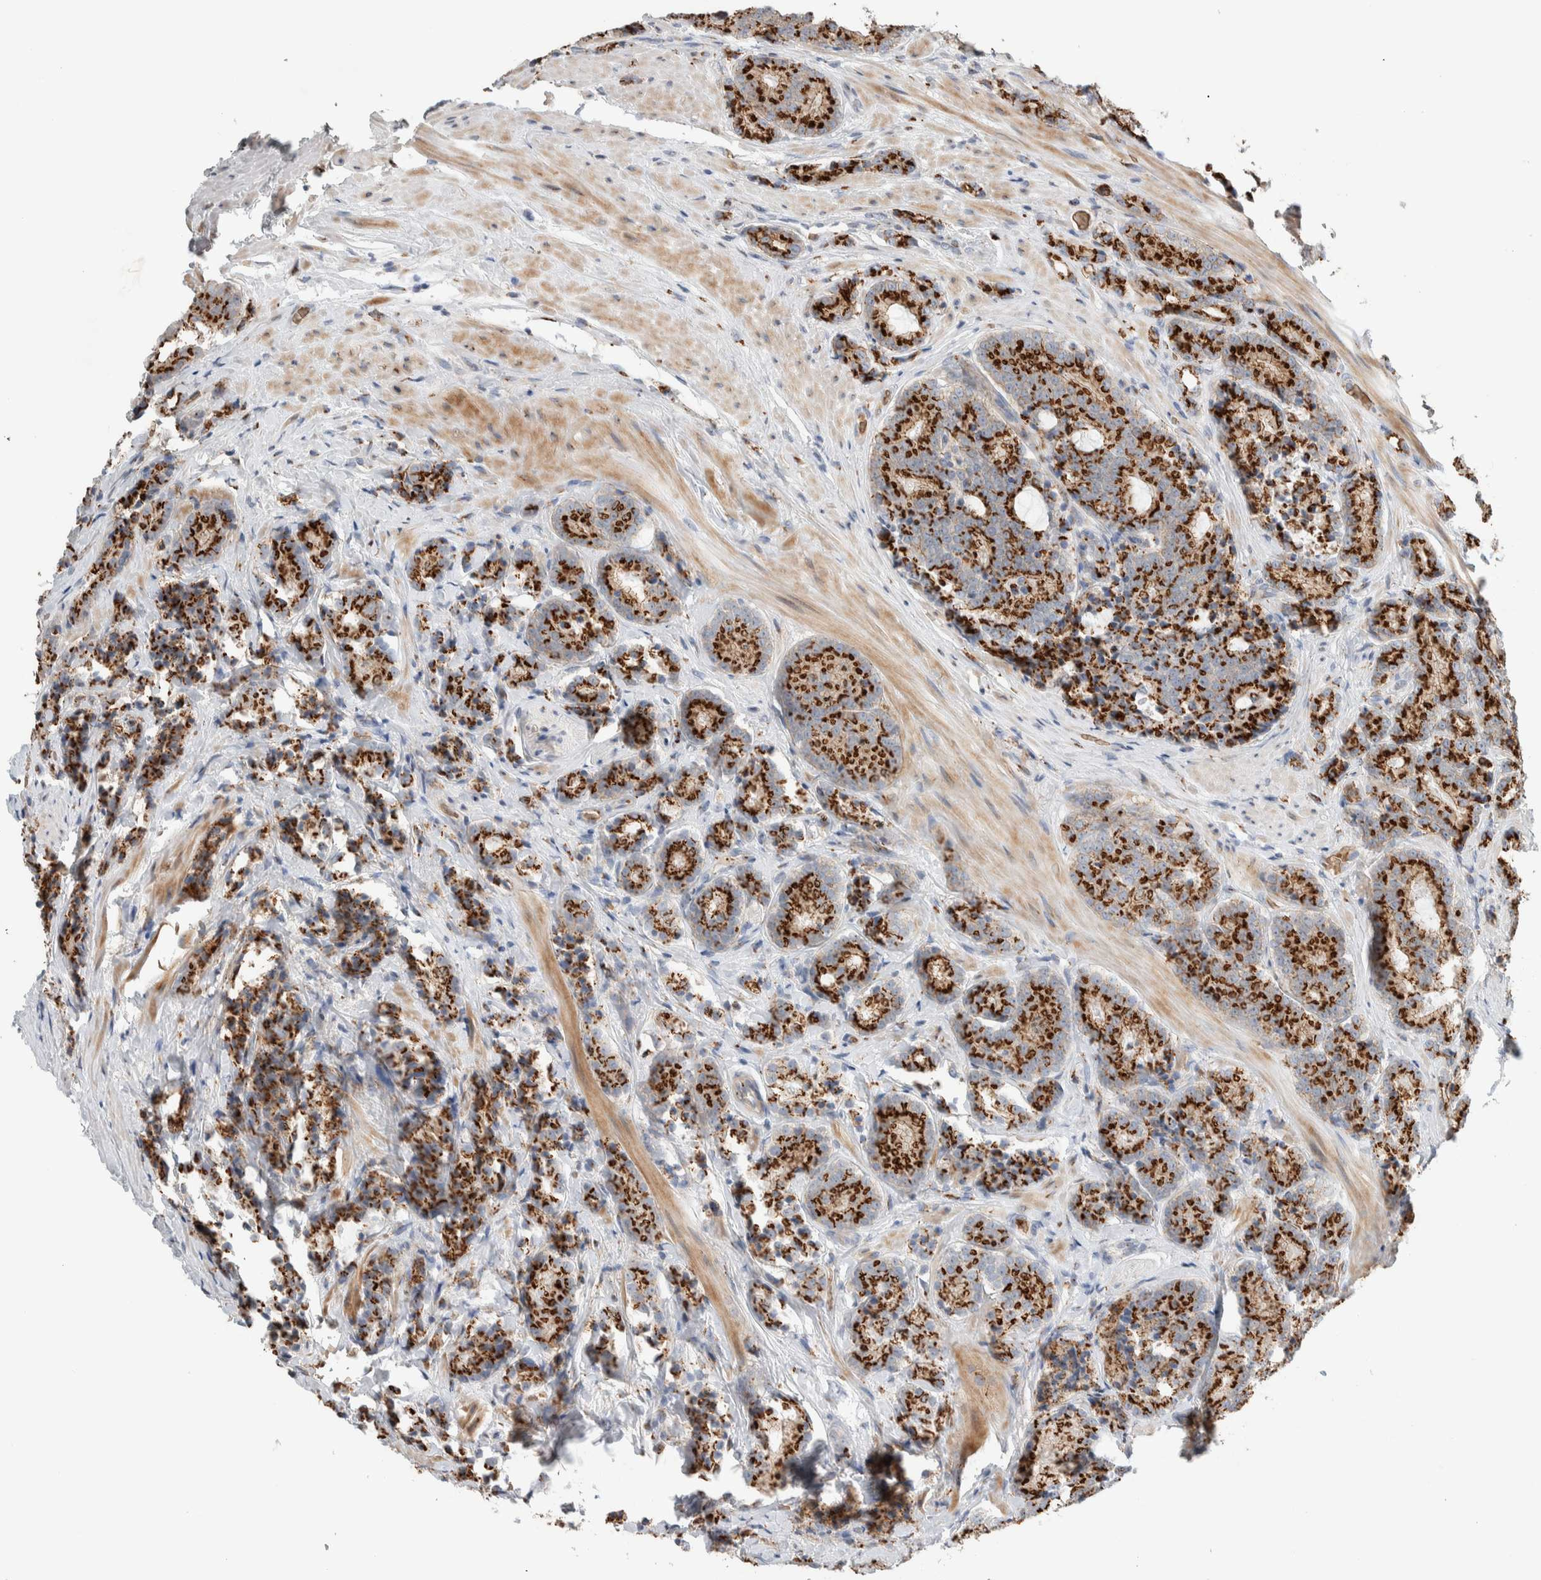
{"staining": {"intensity": "strong", "quantity": ">75%", "location": "cytoplasmic/membranous"}, "tissue": "prostate cancer", "cell_type": "Tumor cells", "image_type": "cancer", "snomed": [{"axis": "morphology", "description": "Adenocarcinoma, High grade"}, {"axis": "topography", "description": "Prostate"}], "caption": "A high amount of strong cytoplasmic/membranous expression is identified in about >75% of tumor cells in prostate high-grade adenocarcinoma tissue. Nuclei are stained in blue.", "gene": "SLC38A10", "patient": {"sex": "male", "age": 61}}